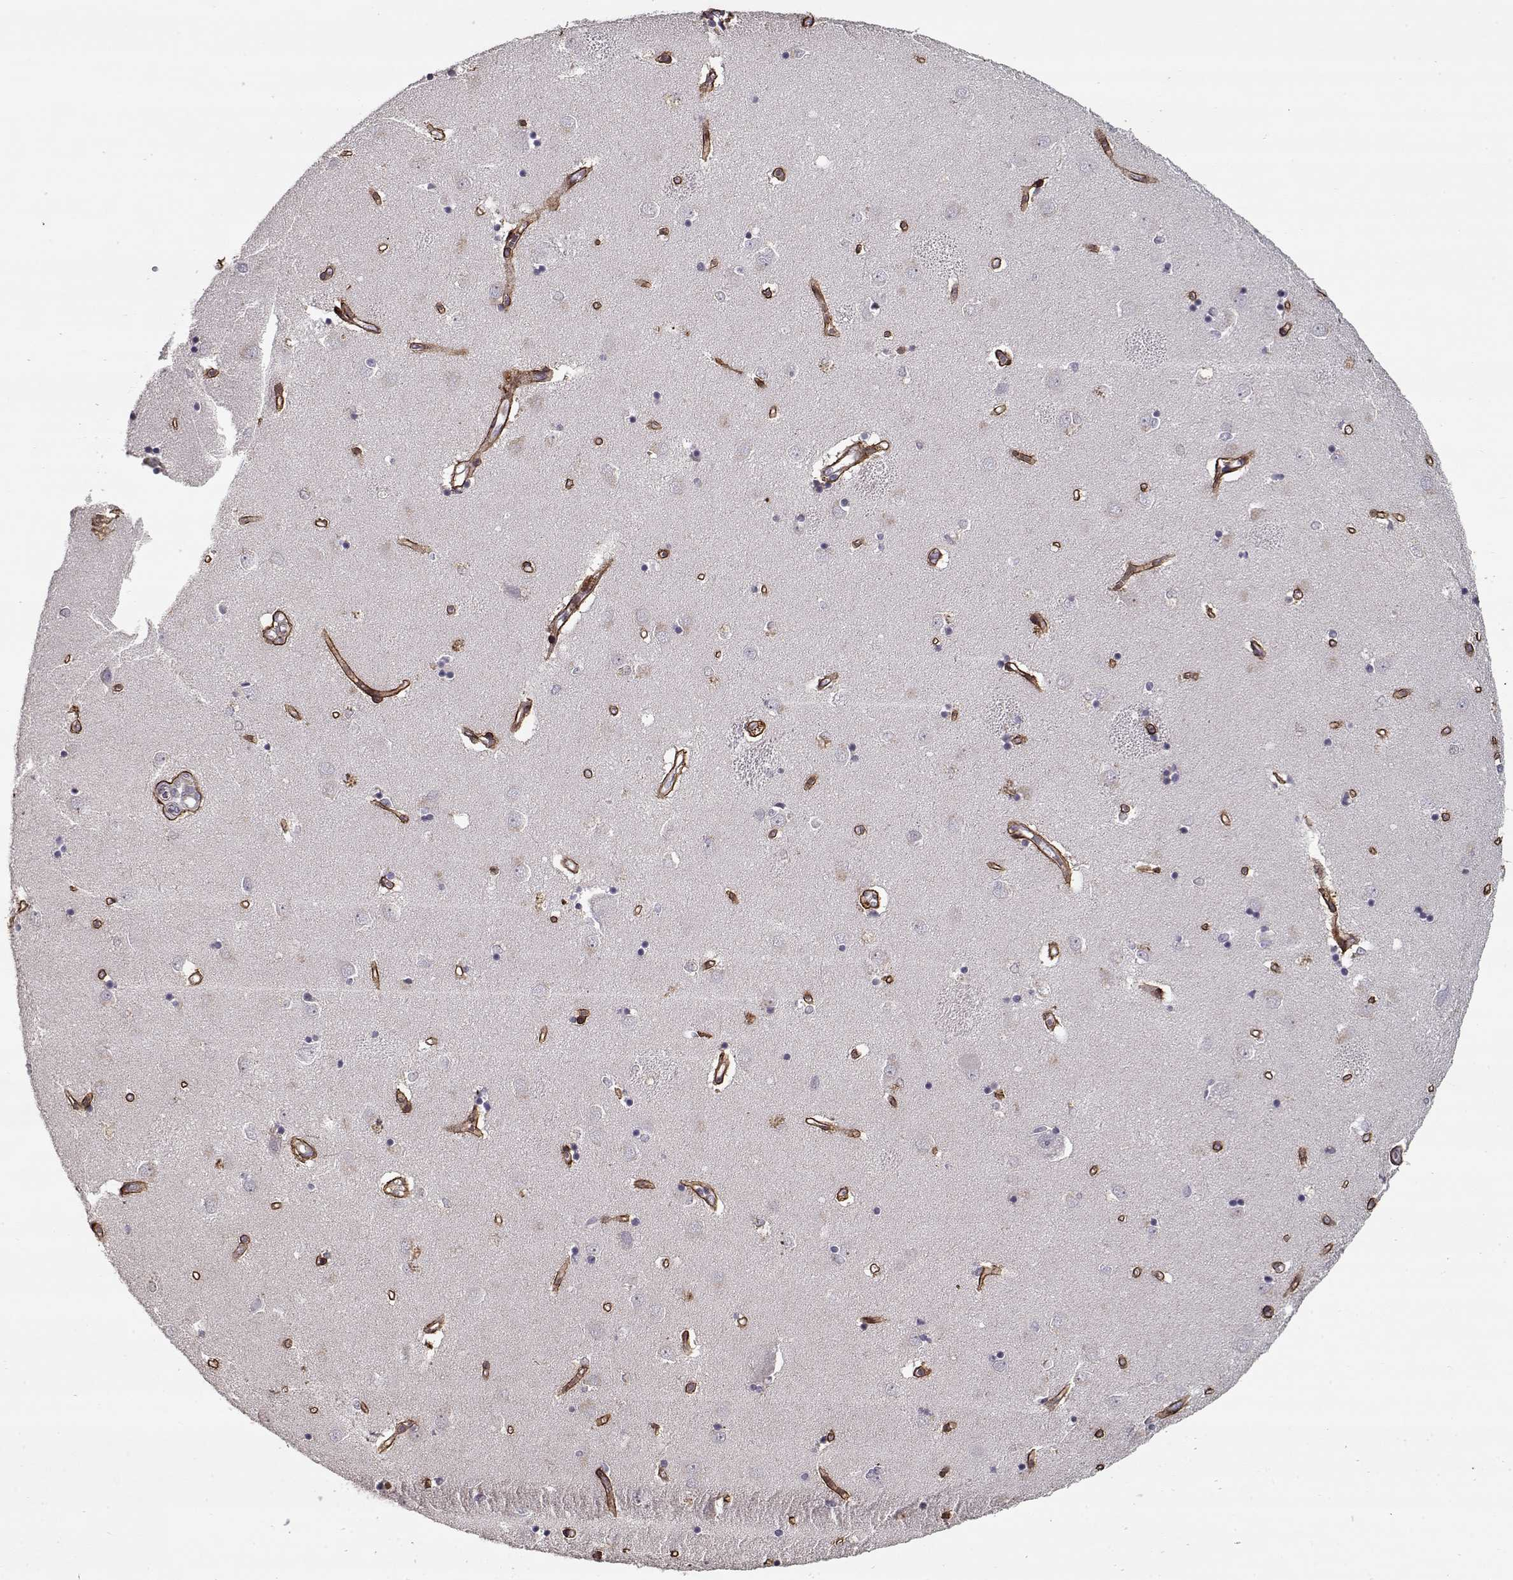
{"staining": {"intensity": "negative", "quantity": "none", "location": "none"}, "tissue": "caudate", "cell_type": "Glial cells", "image_type": "normal", "snomed": [{"axis": "morphology", "description": "Normal tissue, NOS"}, {"axis": "topography", "description": "Lateral ventricle wall"}], "caption": "This photomicrograph is of normal caudate stained with immunohistochemistry (IHC) to label a protein in brown with the nuclei are counter-stained blue. There is no staining in glial cells. Brightfield microscopy of IHC stained with DAB (brown) and hematoxylin (blue), captured at high magnification.", "gene": "LAMA2", "patient": {"sex": "male", "age": 54}}